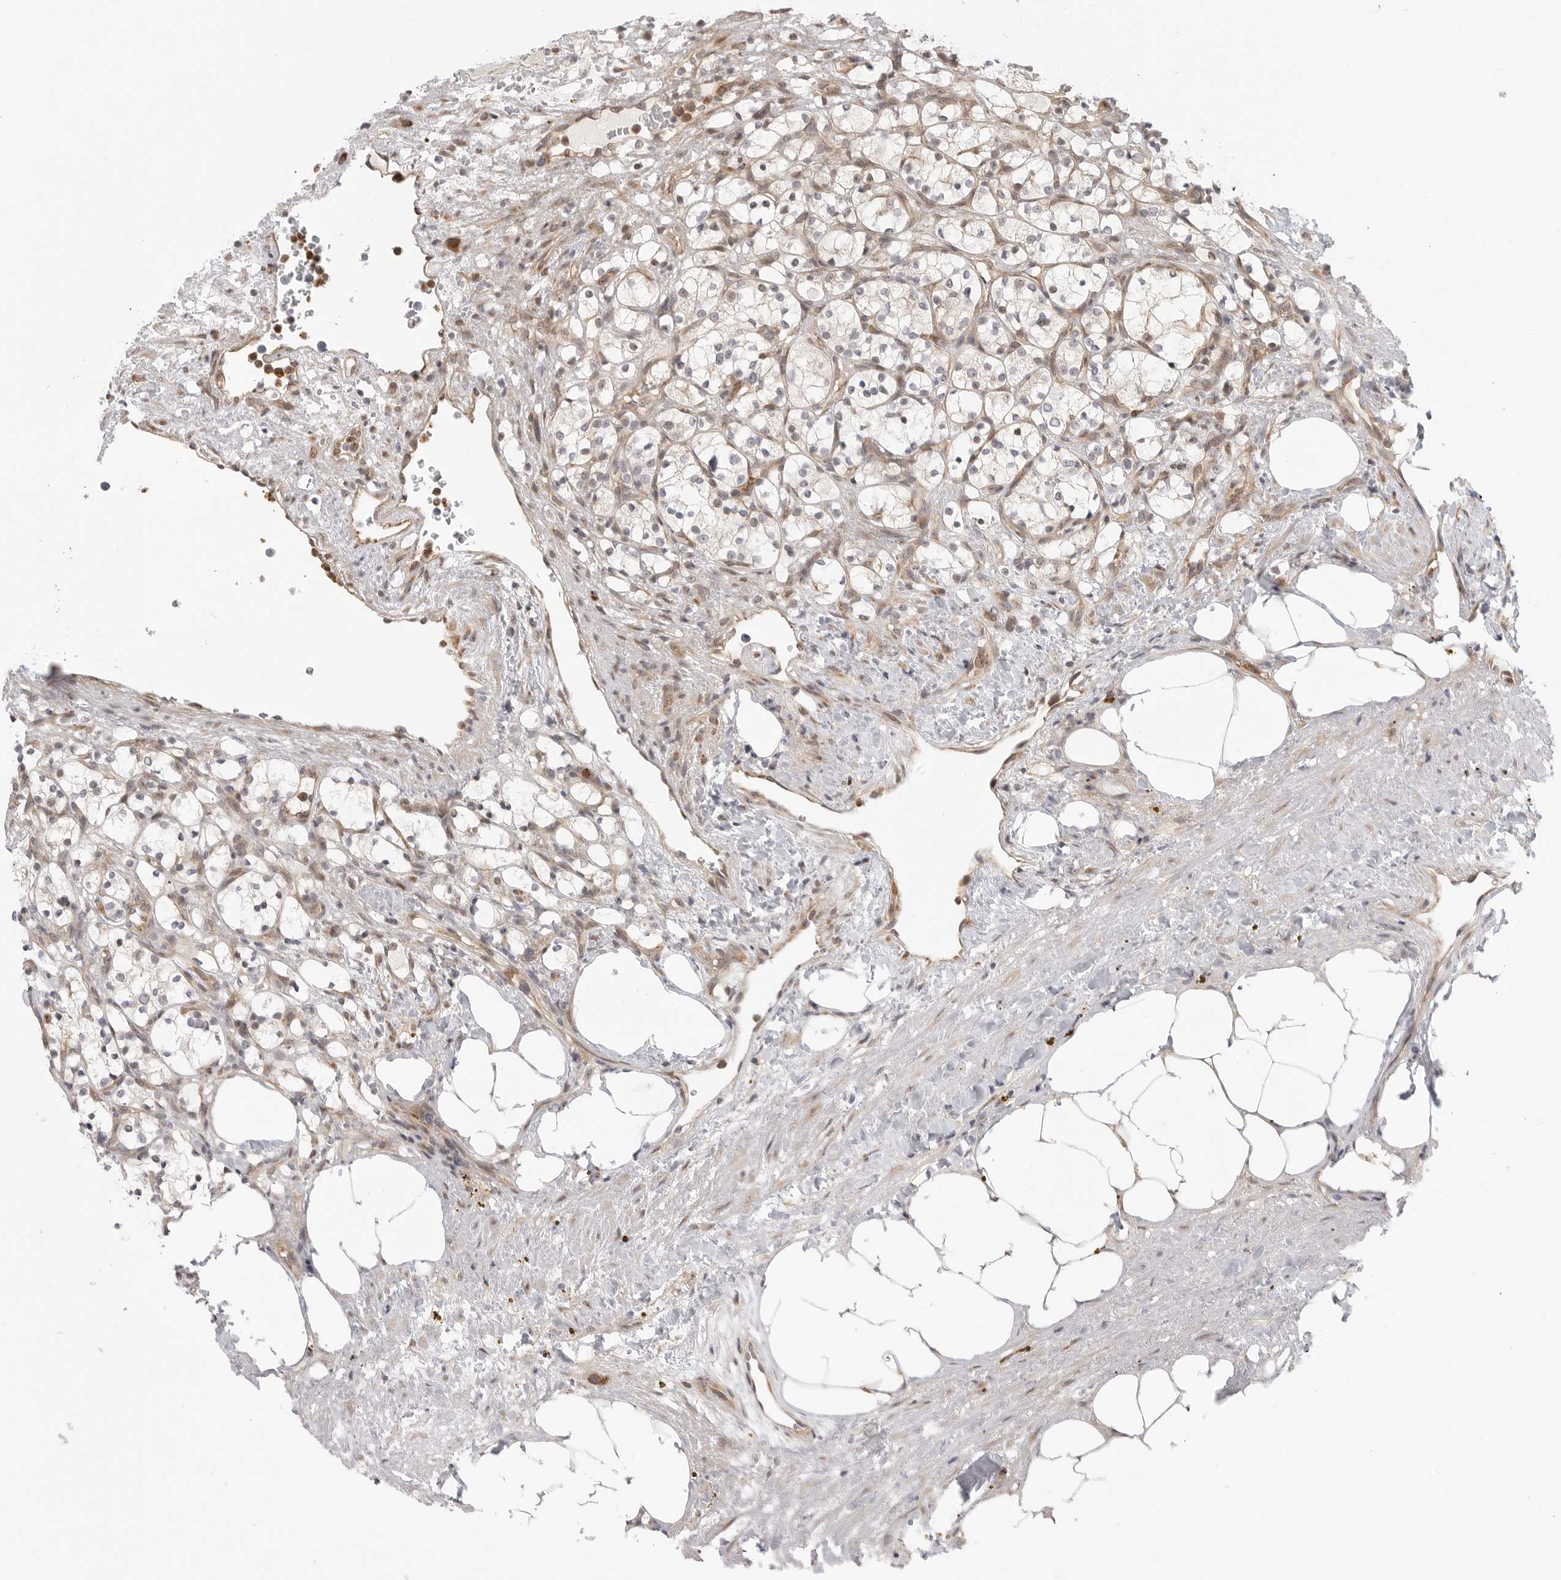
{"staining": {"intensity": "negative", "quantity": "none", "location": "none"}, "tissue": "renal cancer", "cell_type": "Tumor cells", "image_type": "cancer", "snomed": [{"axis": "morphology", "description": "Adenocarcinoma, NOS"}, {"axis": "topography", "description": "Kidney"}], "caption": "Image shows no protein positivity in tumor cells of adenocarcinoma (renal) tissue.", "gene": "DSCC1", "patient": {"sex": "female", "age": 69}}